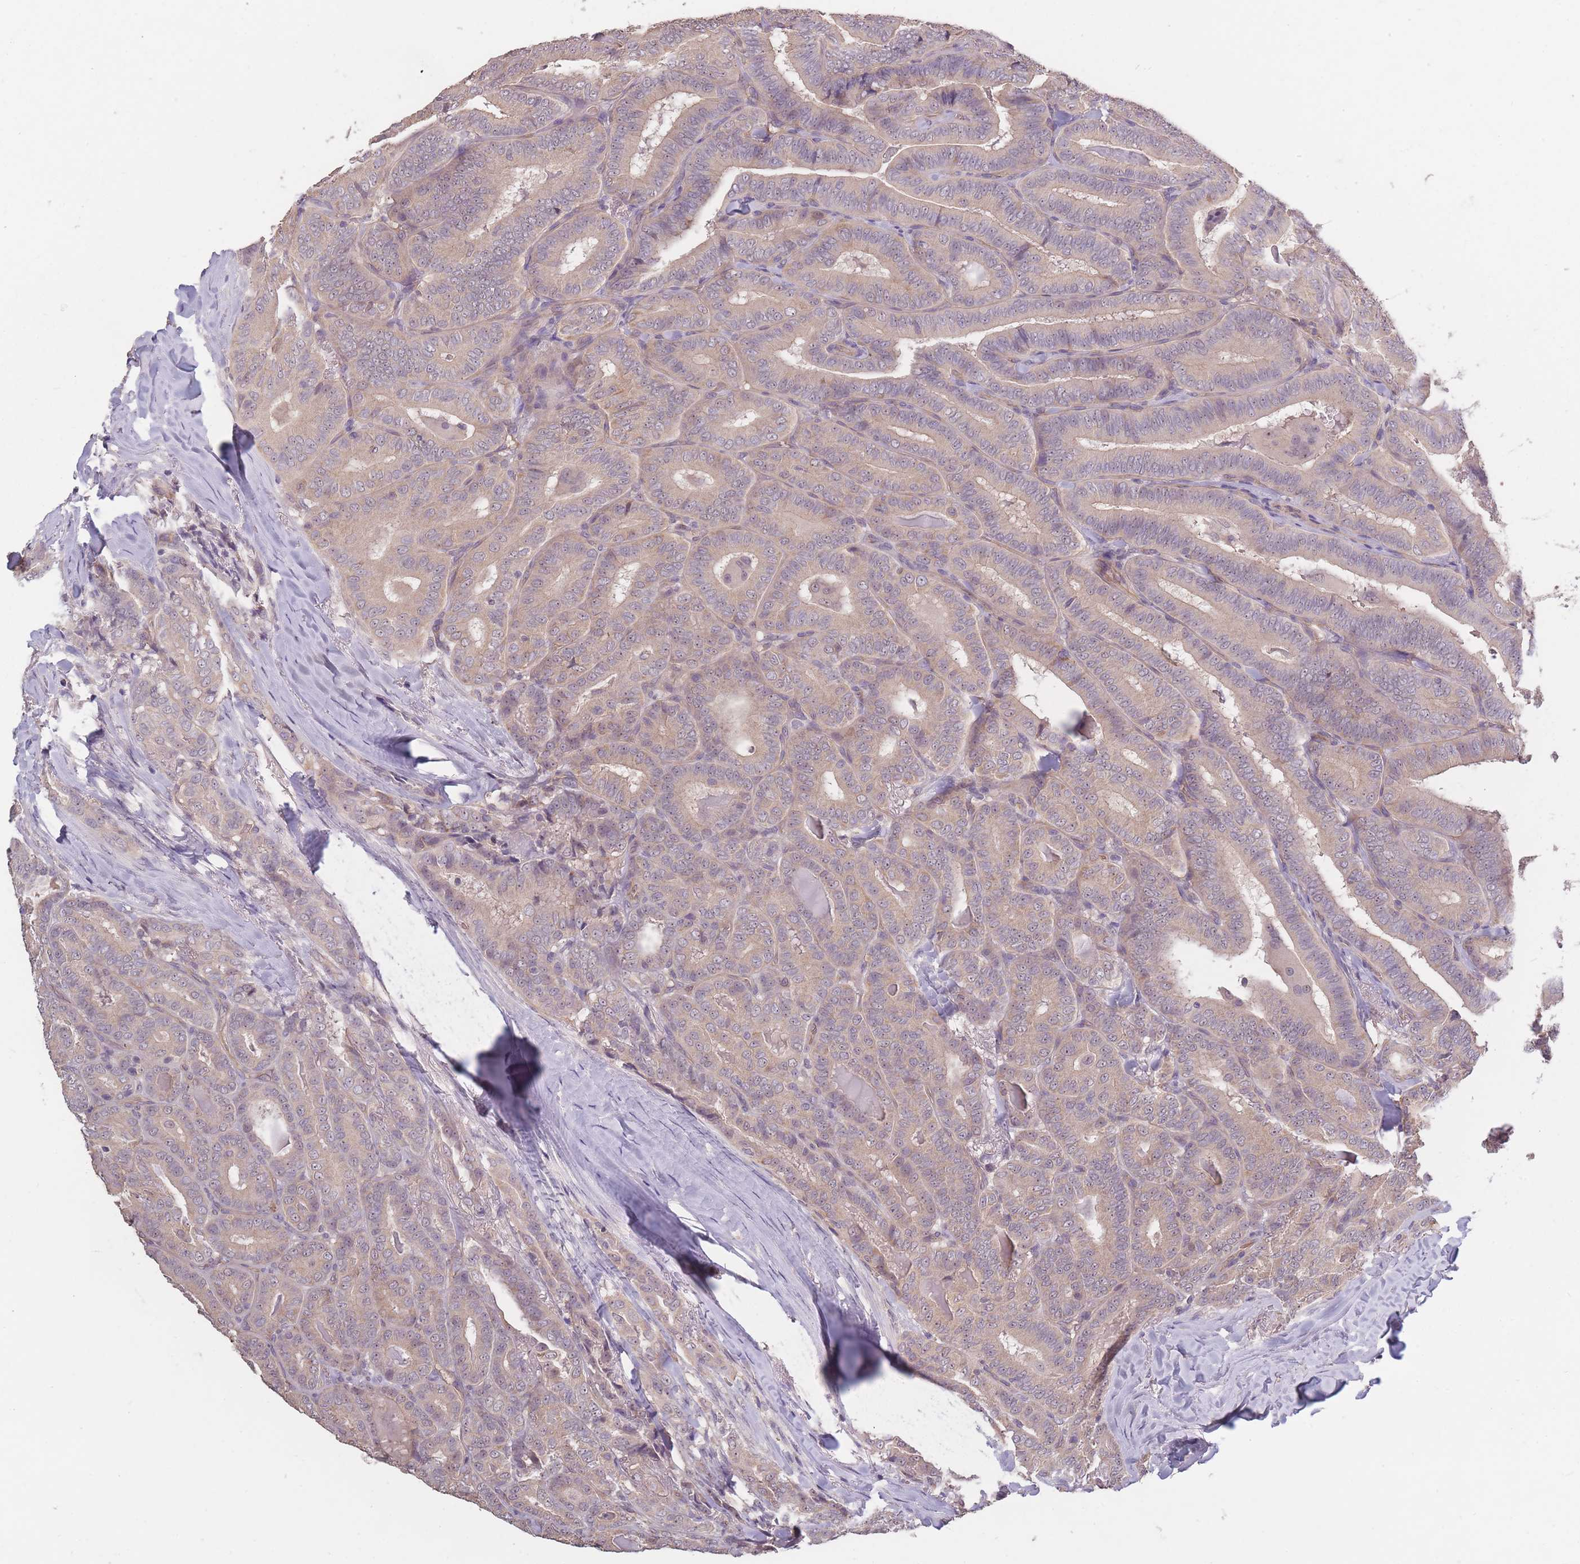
{"staining": {"intensity": "weak", "quantity": ">75%", "location": "cytoplasmic/membranous"}, "tissue": "thyroid cancer", "cell_type": "Tumor cells", "image_type": "cancer", "snomed": [{"axis": "morphology", "description": "Papillary adenocarcinoma, NOS"}, {"axis": "topography", "description": "Thyroid gland"}], "caption": "DAB (3,3'-diaminobenzidine) immunohistochemical staining of human thyroid papillary adenocarcinoma exhibits weak cytoplasmic/membranous protein expression in about >75% of tumor cells. (DAB = brown stain, brightfield microscopy at high magnification).", "gene": "KIAA1755", "patient": {"sex": "male", "age": 61}}